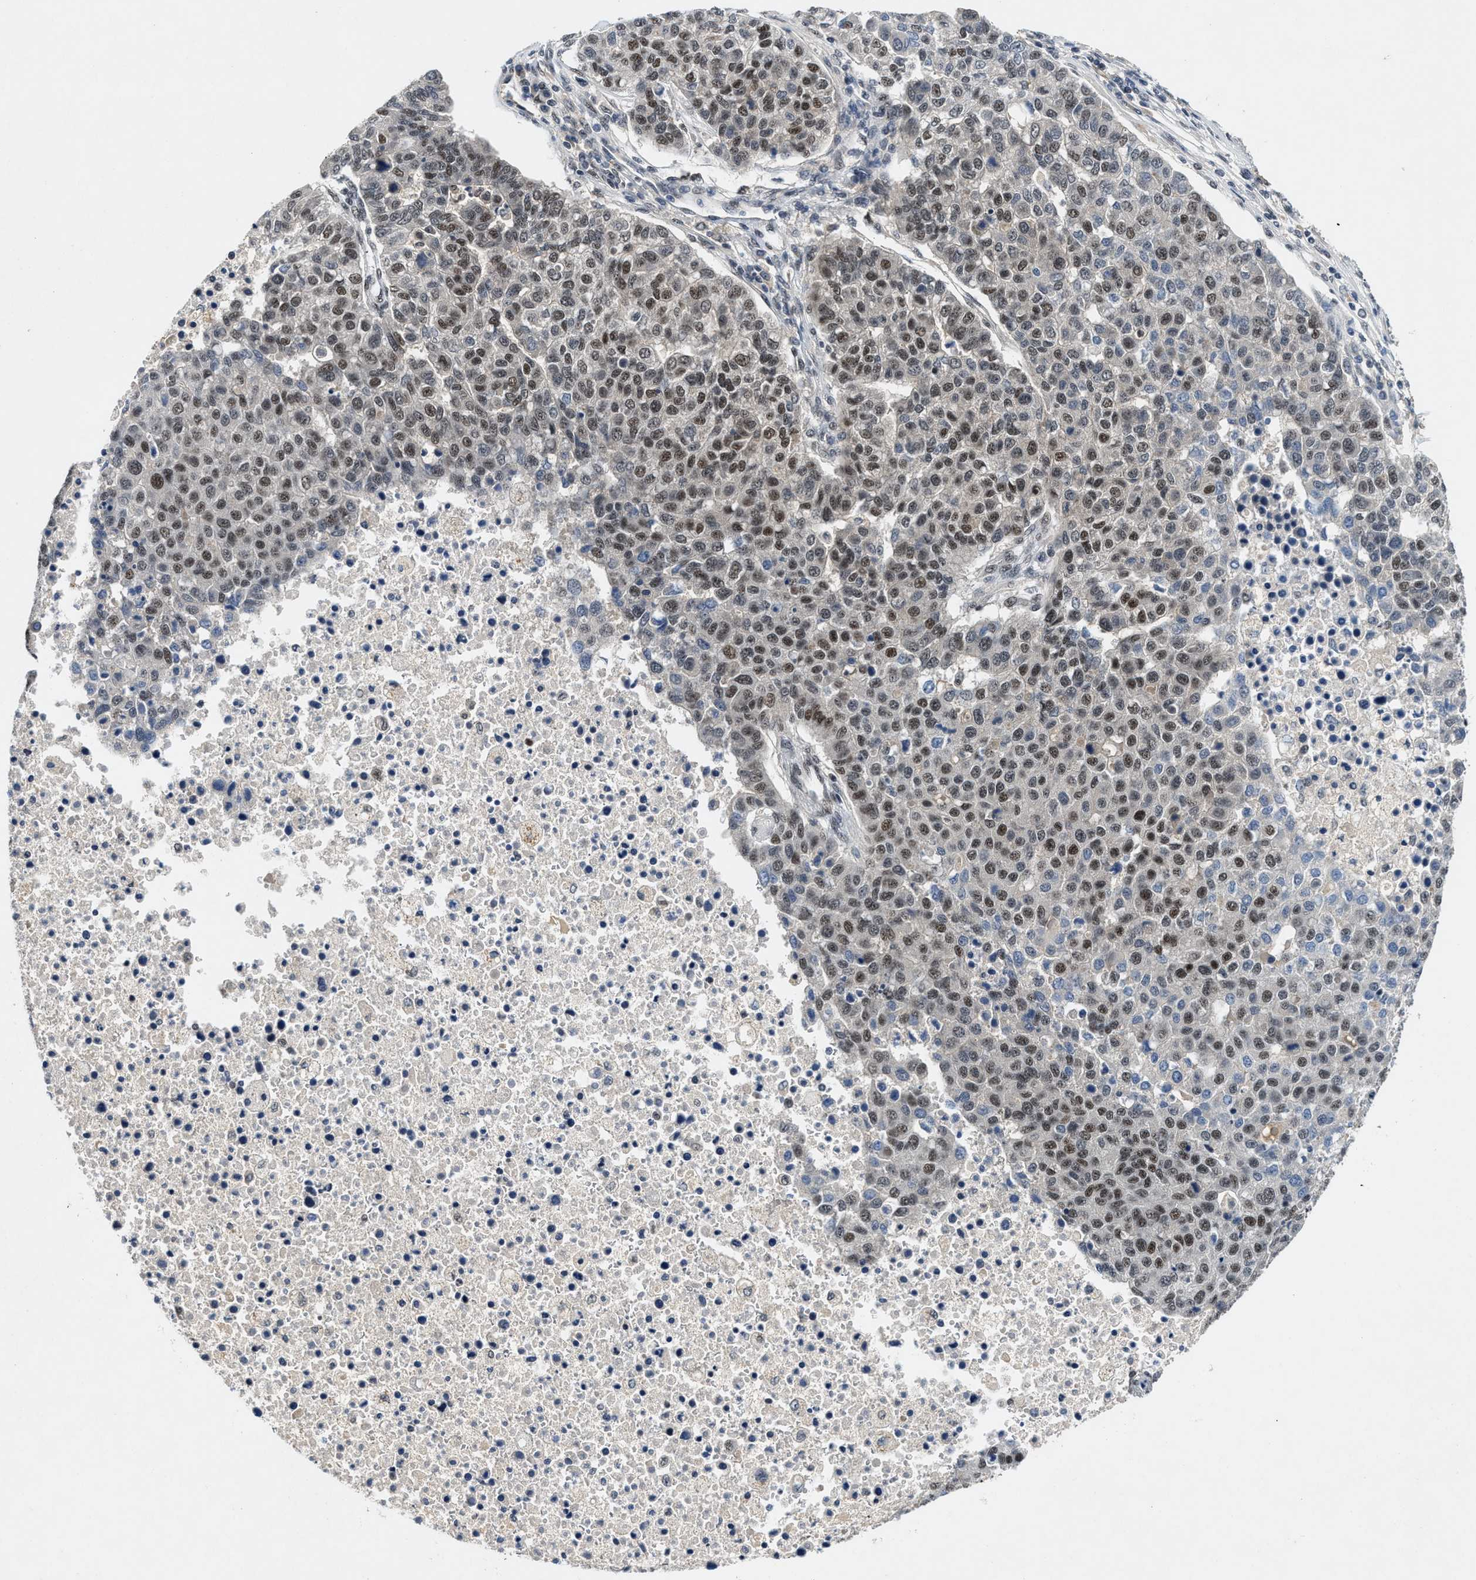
{"staining": {"intensity": "moderate", "quantity": ">75%", "location": "nuclear"}, "tissue": "pancreatic cancer", "cell_type": "Tumor cells", "image_type": "cancer", "snomed": [{"axis": "morphology", "description": "Adenocarcinoma, NOS"}, {"axis": "topography", "description": "Pancreas"}], "caption": "Human pancreatic cancer stained for a protein (brown) demonstrates moderate nuclear positive expression in approximately >75% of tumor cells.", "gene": "NCOA1", "patient": {"sex": "female", "age": 61}}